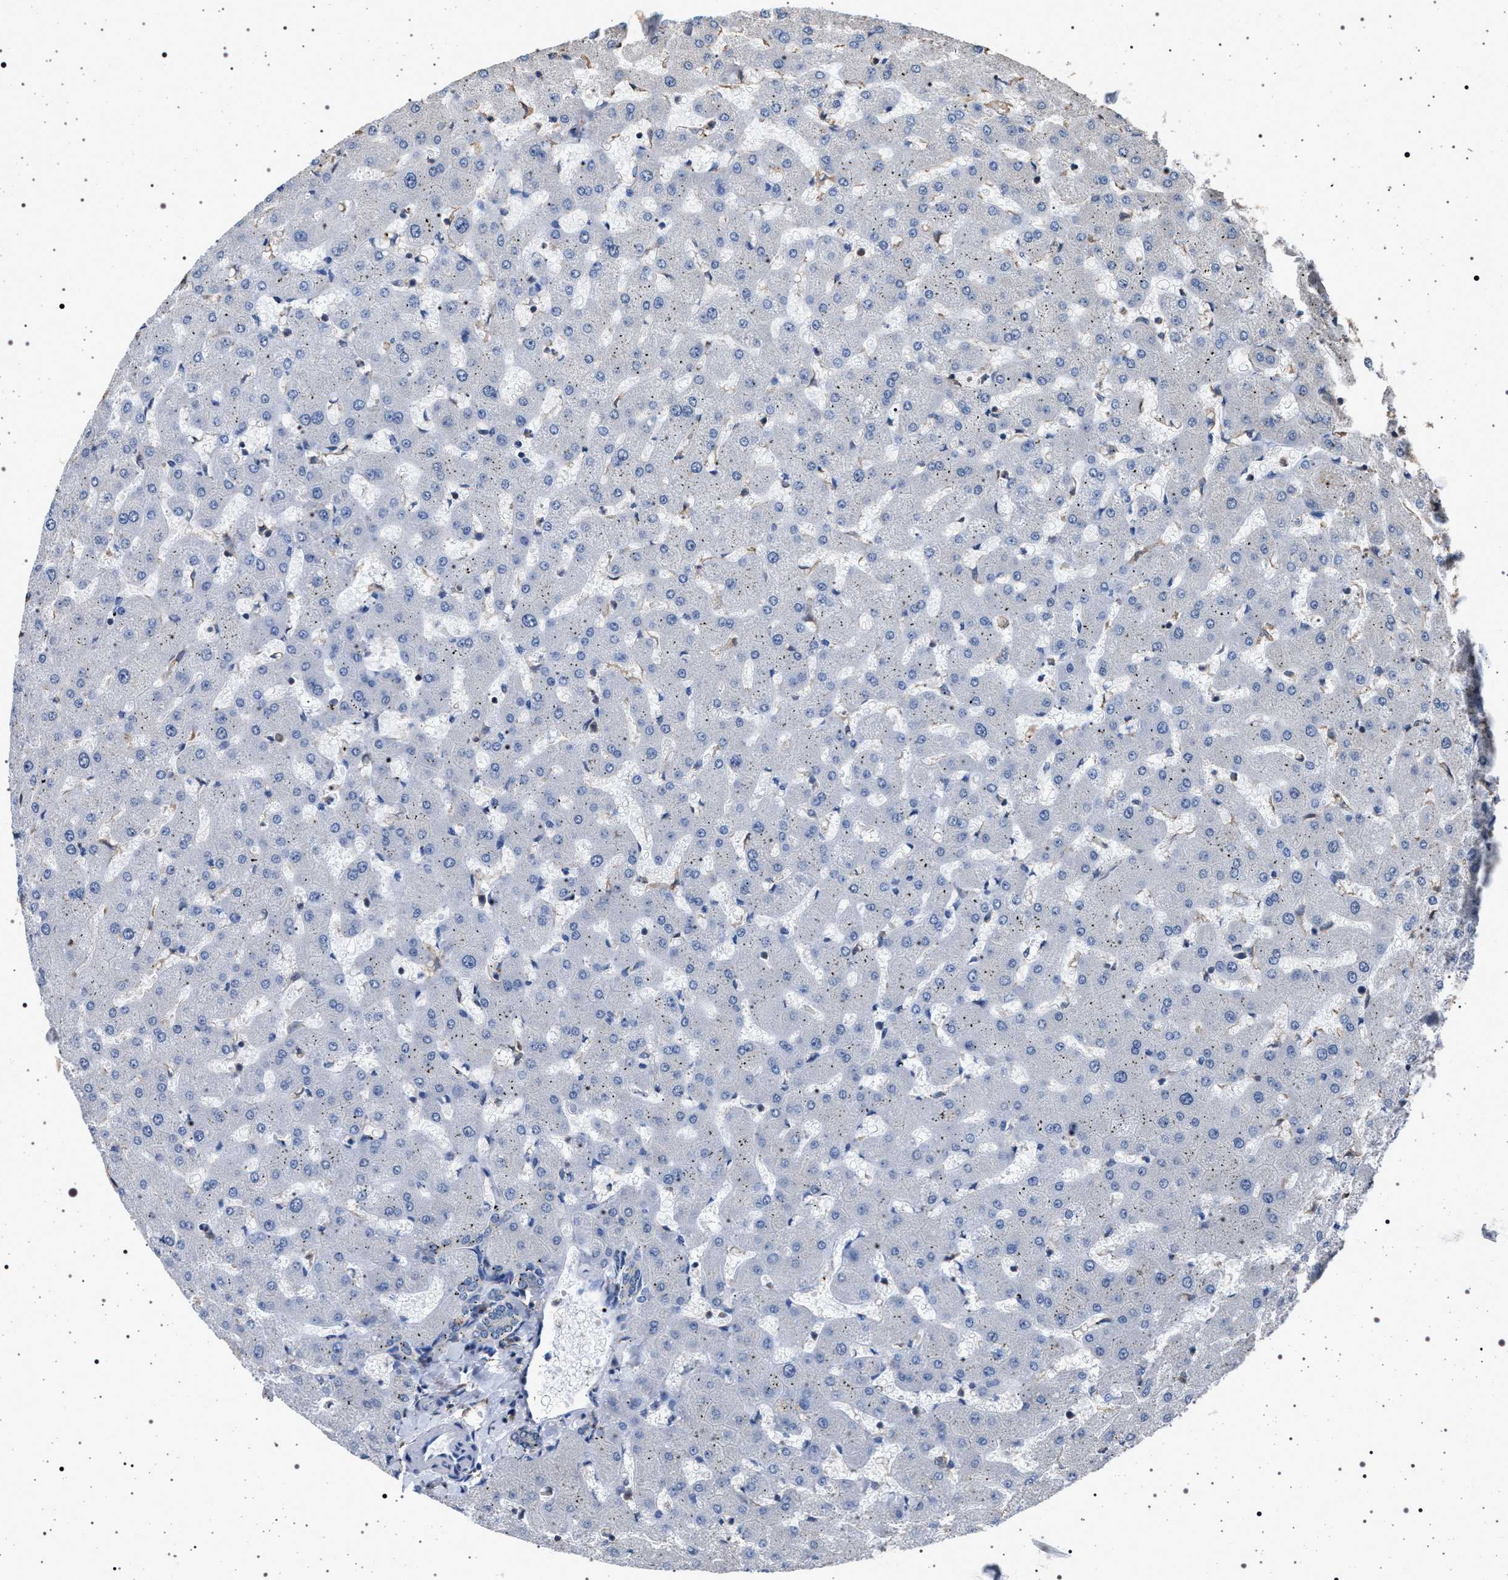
{"staining": {"intensity": "negative", "quantity": "none", "location": "none"}, "tissue": "liver", "cell_type": "Cholangiocytes", "image_type": "normal", "snomed": [{"axis": "morphology", "description": "Normal tissue, NOS"}, {"axis": "topography", "description": "Liver"}], "caption": "This is an IHC image of unremarkable human liver. There is no expression in cholangiocytes.", "gene": "SMAP2", "patient": {"sex": "female", "age": 63}}